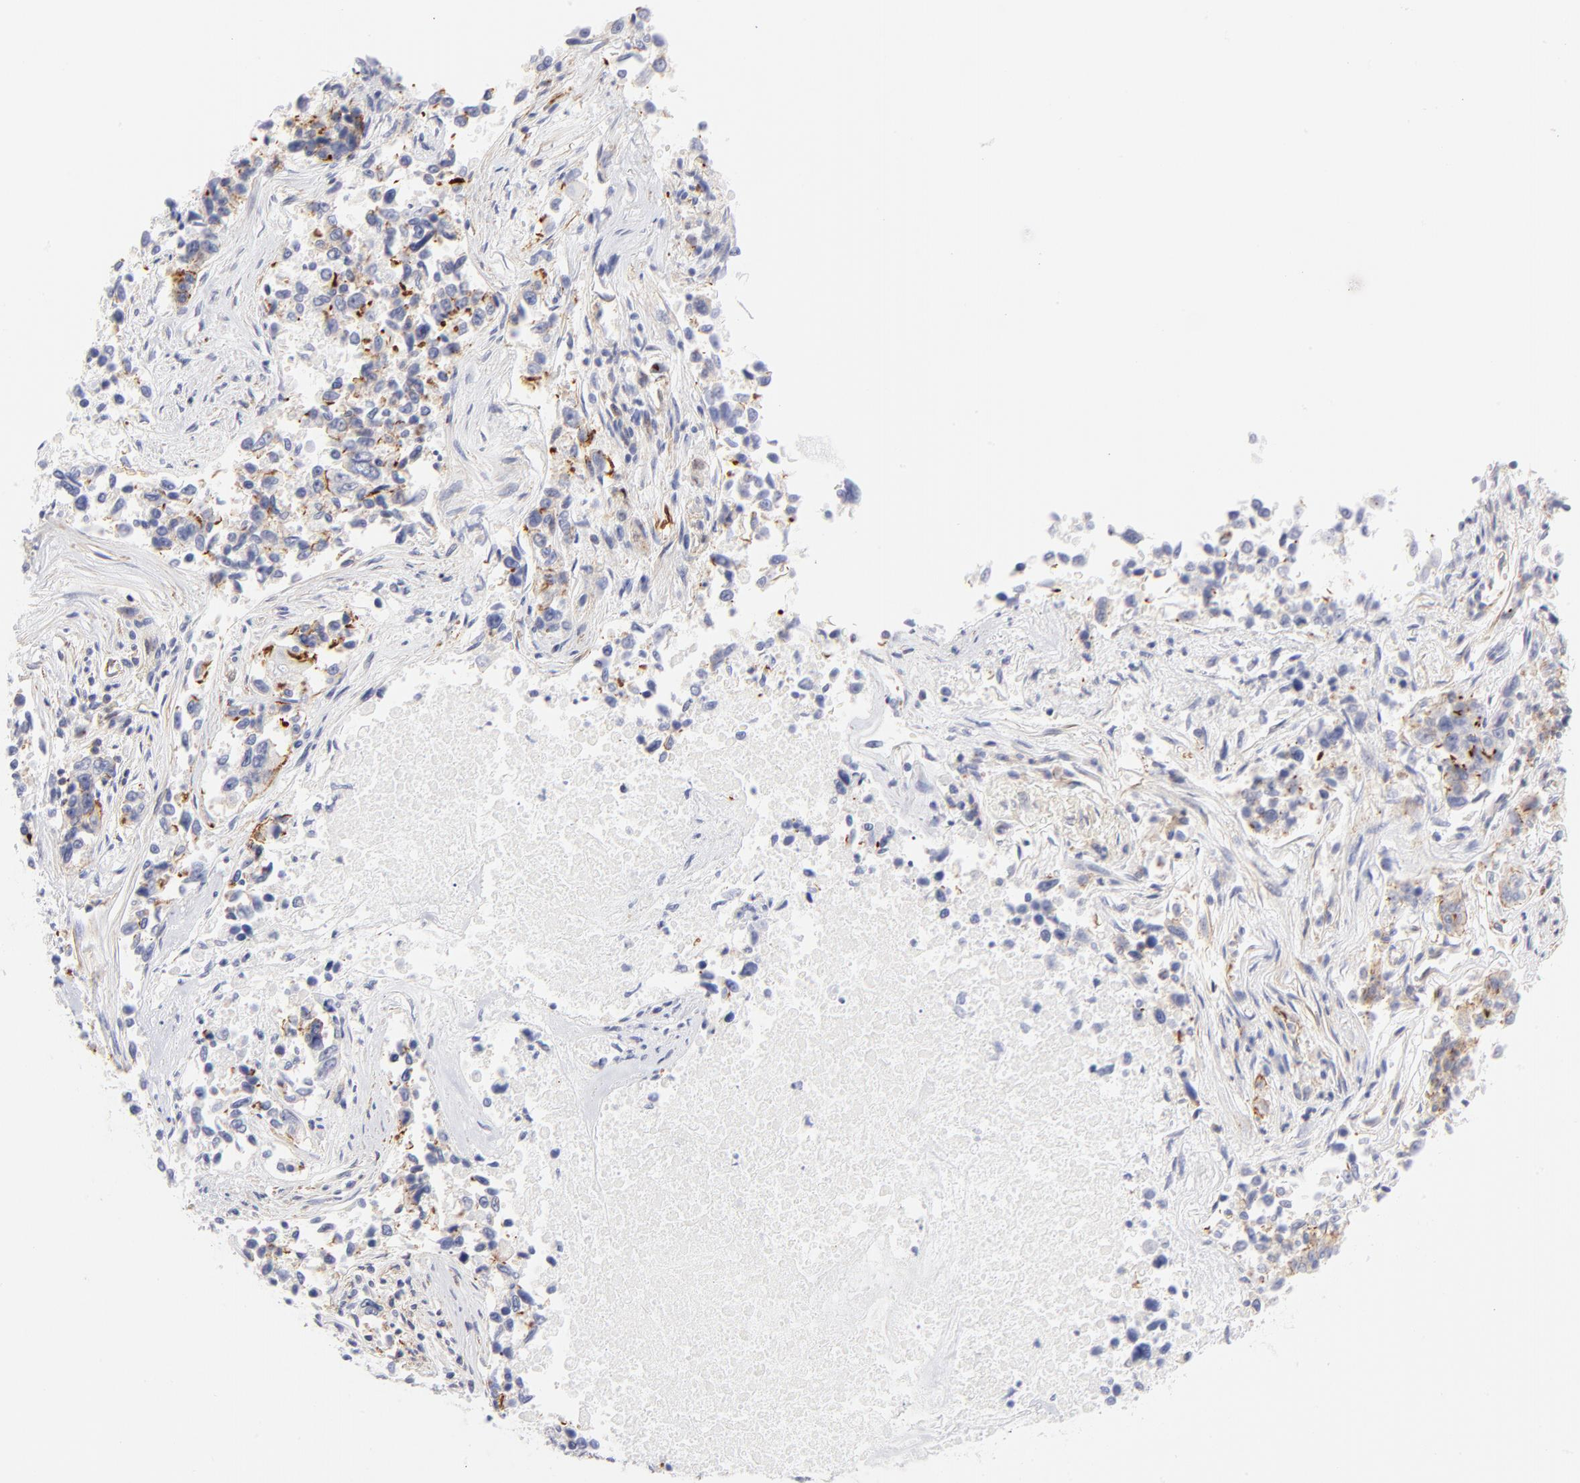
{"staining": {"intensity": "moderate", "quantity": "25%-75%", "location": "cytoplasmic/membranous"}, "tissue": "lung cancer", "cell_type": "Tumor cells", "image_type": "cancer", "snomed": [{"axis": "morphology", "description": "Adenocarcinoma, NOS"}, {"axis": "topography", "description": "Lung"}], "caption": "Lung cancer was stained to show a protein in brown. There is medium levels of moderate cytoplasmic/membranous expression in about 25%-75% of tumor cells.", "gene": "ACTA2", "patient": {"sex": "male", "age": 84}}